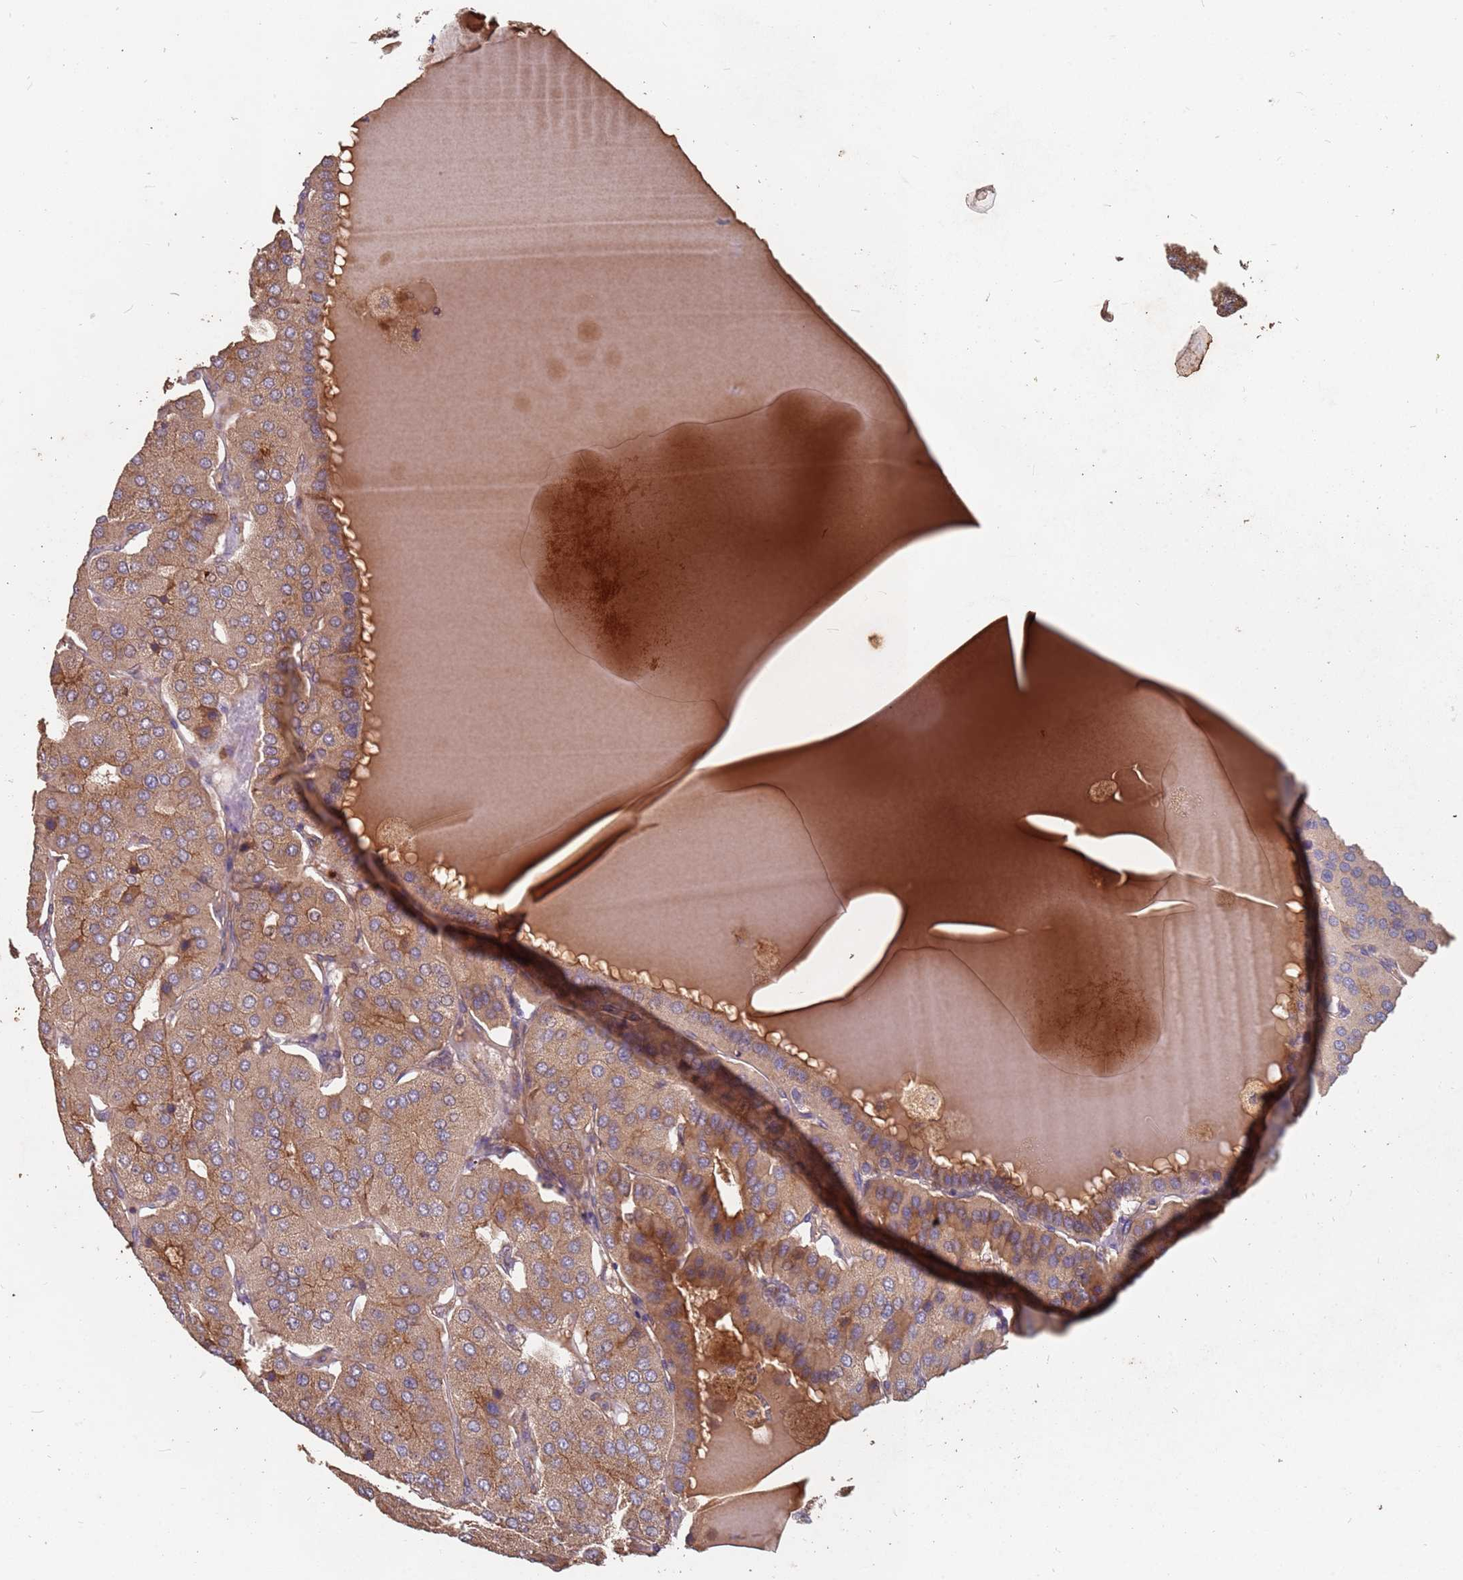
{"staining": {"intensity": "moderate", "quantity": ">75%", "location": "cytoplasmic/membranous"}, "tissue": "parathyroid gland", "cell_type": "Glandular cells", "image_type": "normal", "snomed": [{"axis": "morphology", "description": "Normal tissue, NOS"}, {"axis": "morphology", "description": "Adenoma, NOS"}, {"axis": "topography", "description": "Parathyroid gland"}], "caption": "An immunohistochemistry histopathology image of benign tissue is shown. Protein staining in brown labels moderate cytoplasmic/membranous positivity in parathyroid gland within glandular cells.", "gene": "ATG5", "patient": {"sex": "female", "age": 86}}